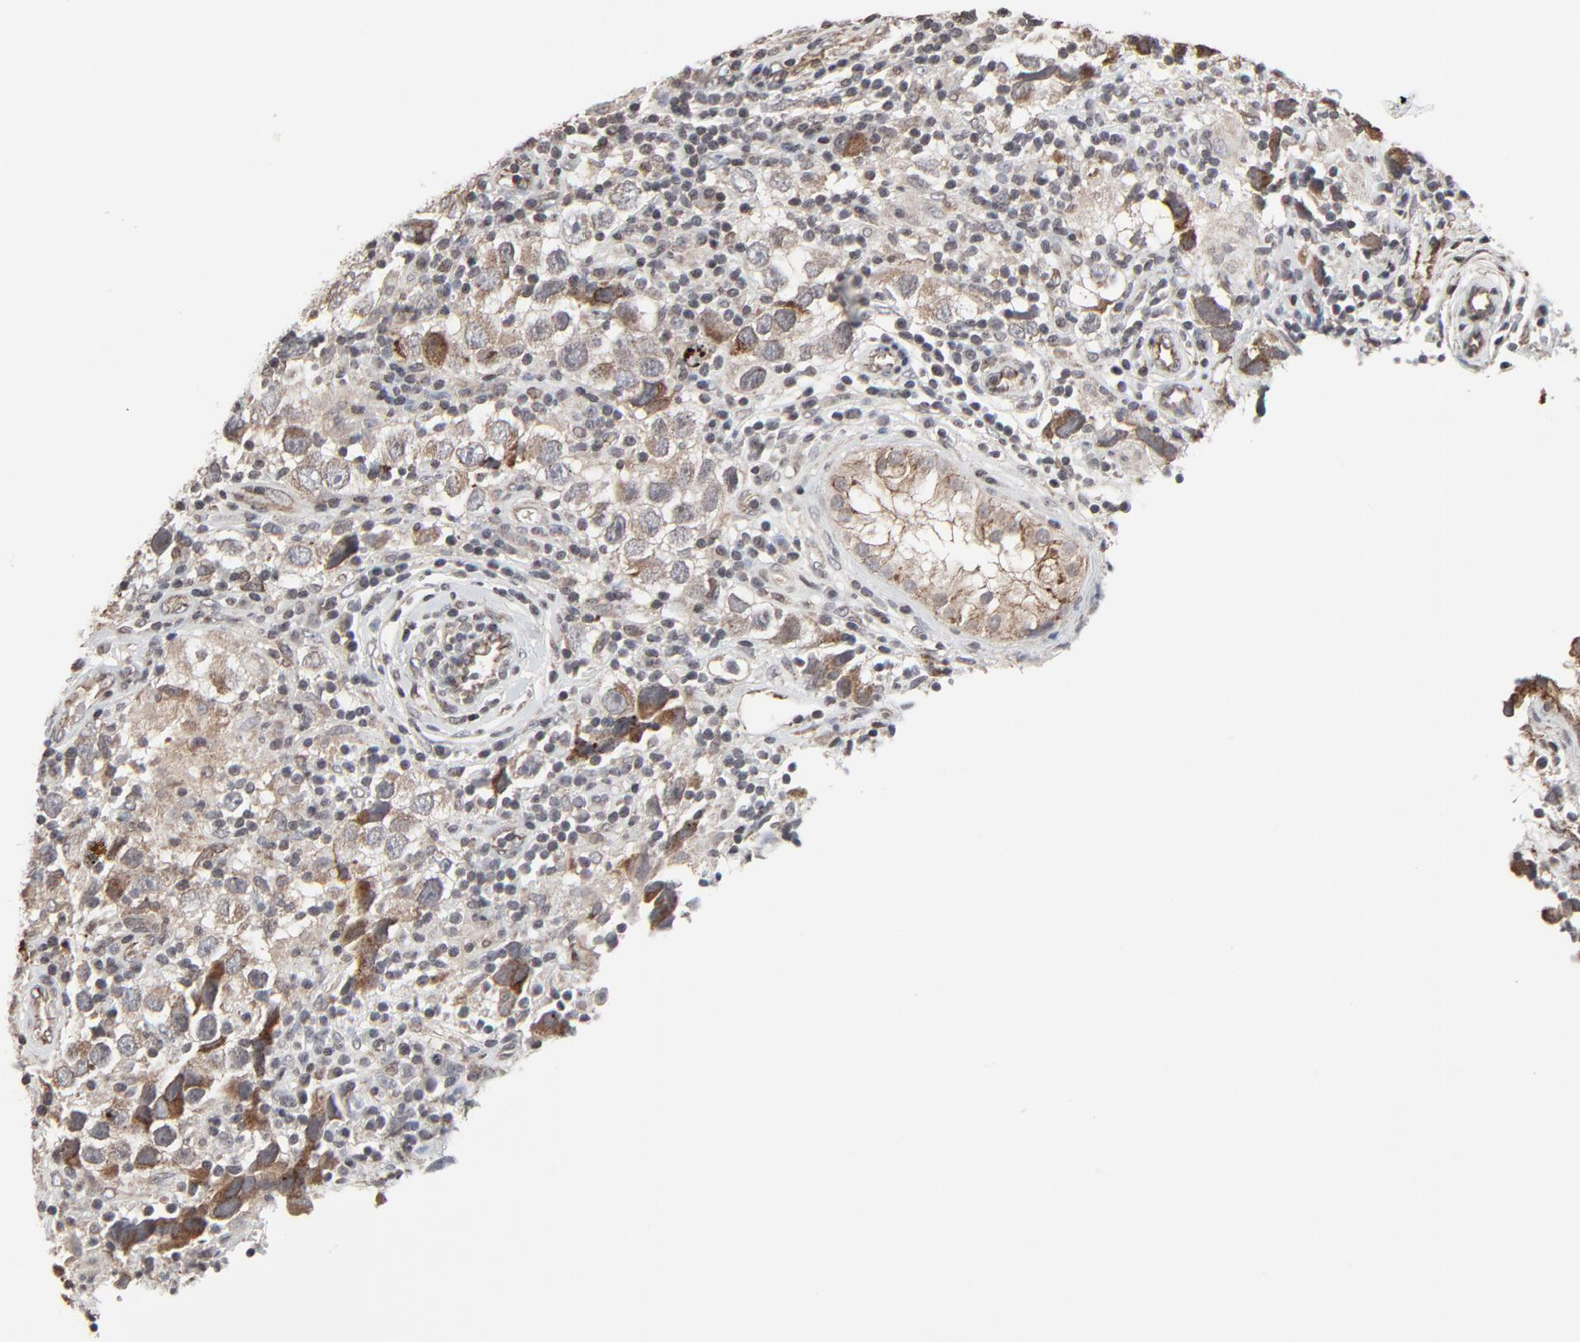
{"staining": {"intensity": "moderate", "quantity": "25%-75%", "location": "cytoplasmic/membranous"}, "tissue": "testis cancer", "cell_type": "Tumor cells", "image_type": "cancer", "snomed": [{"axis": "morphology", "description": "Carcinoma, Embryonal, NOS"}, {"axis": "topography", "description": "Testis"}], "caption": "Immunohistochemical staining of human testis embryonal carcinoma exhibits moderate cytoplasmic/membranous protein positivity in approximately 25%-75% of tumor cells.", "gene": "CTNND1", "patient": {"sex": "male", "age": 21}}